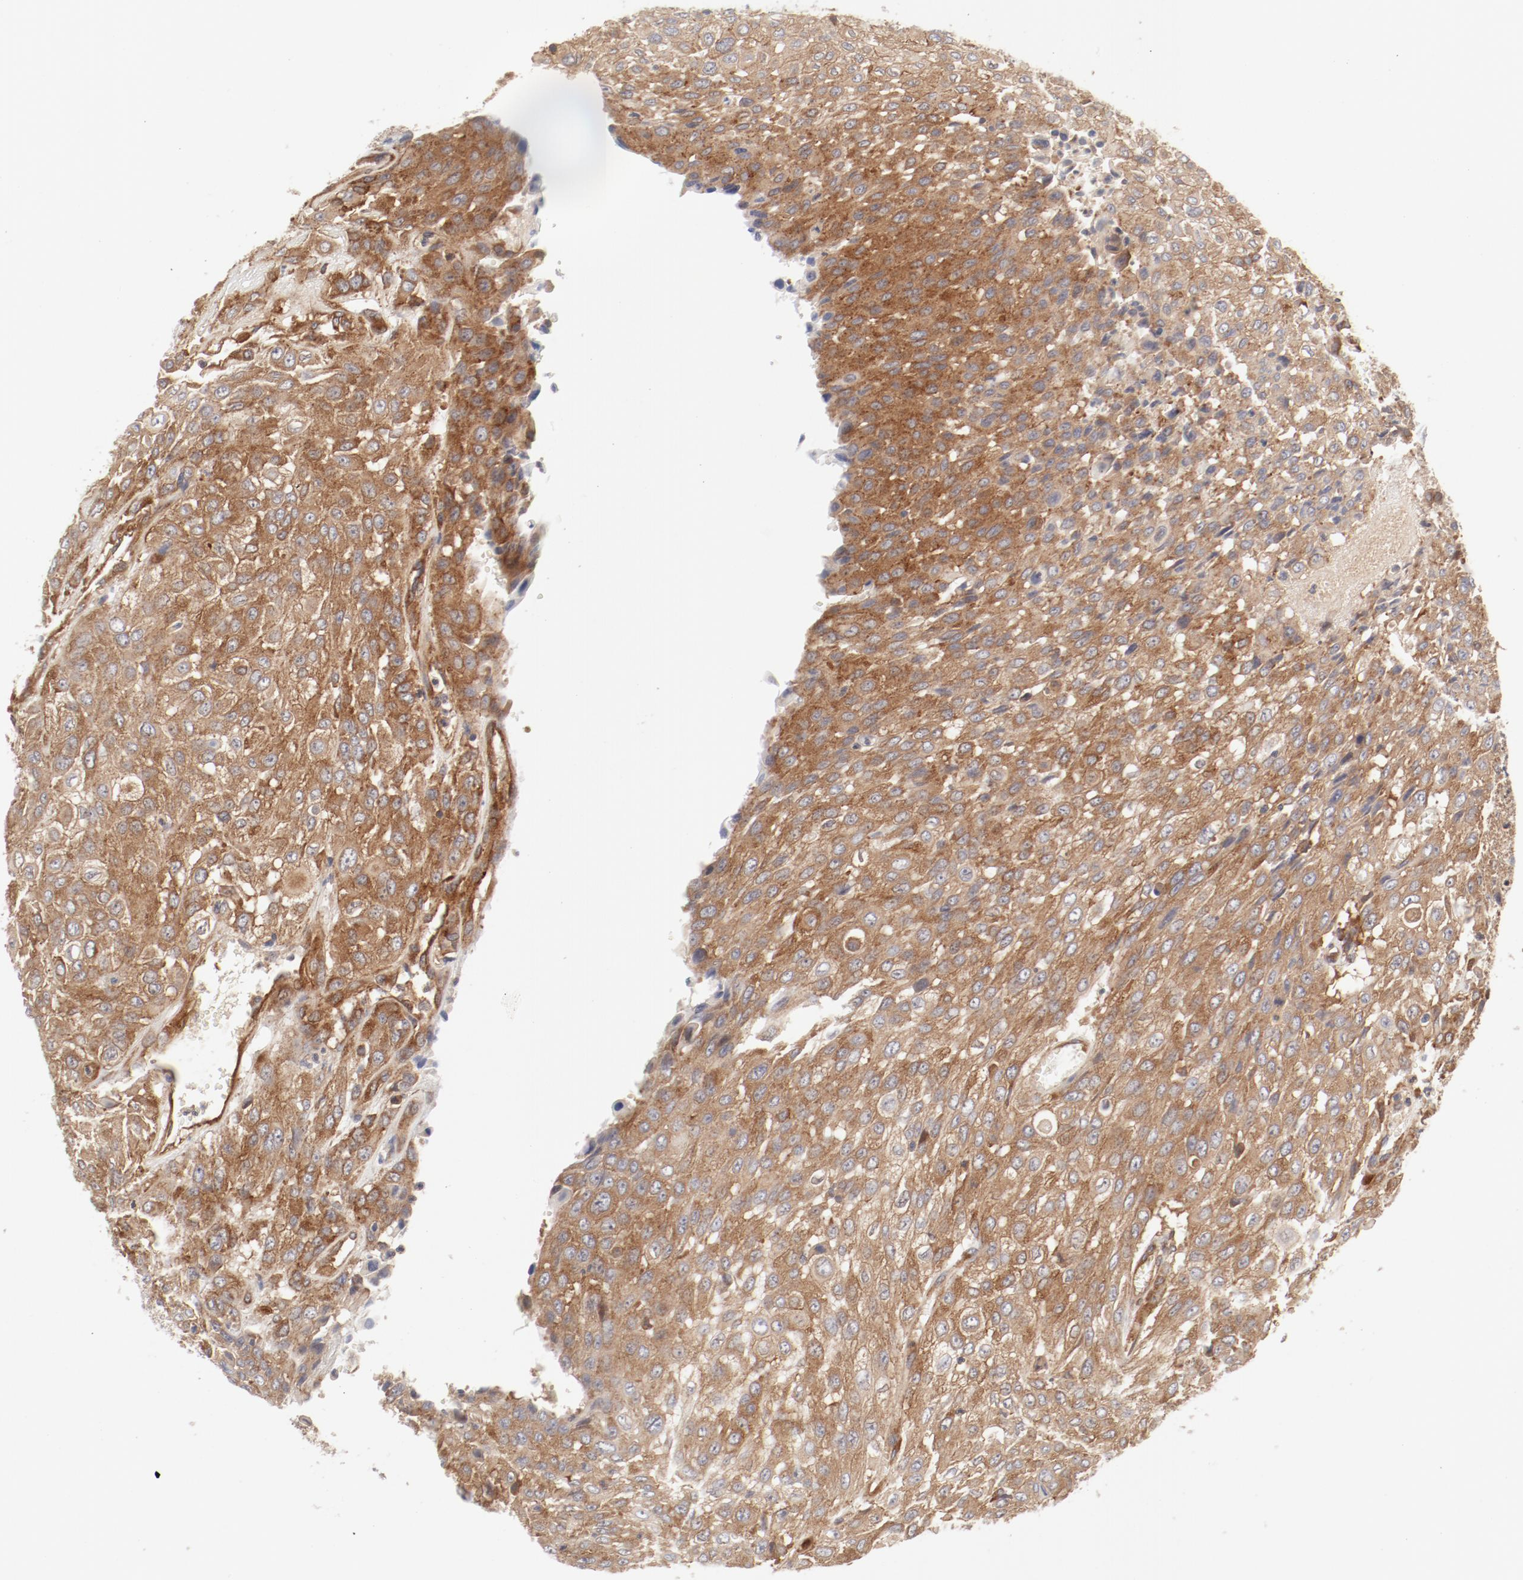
{"staining": {"intensity": "moderate", "quantity": ">75%", "location": "cytoplasmic/membranous"}, "tissue": "urothelial cancer", "cell_type": "Tumor cells", "image_type": "cancer", "snomed": [{"axis": "morphology", "description": "Urothelial carcinoma, High grade"}, {"axis": "topography", "description": "Urinary bladder"}], "caption": "Urothelial cancer stained with a protein marker shows moderate staining in tumor cells.", "gene": "AP2A1", "patient": {"sex": "male", "age": 57}}